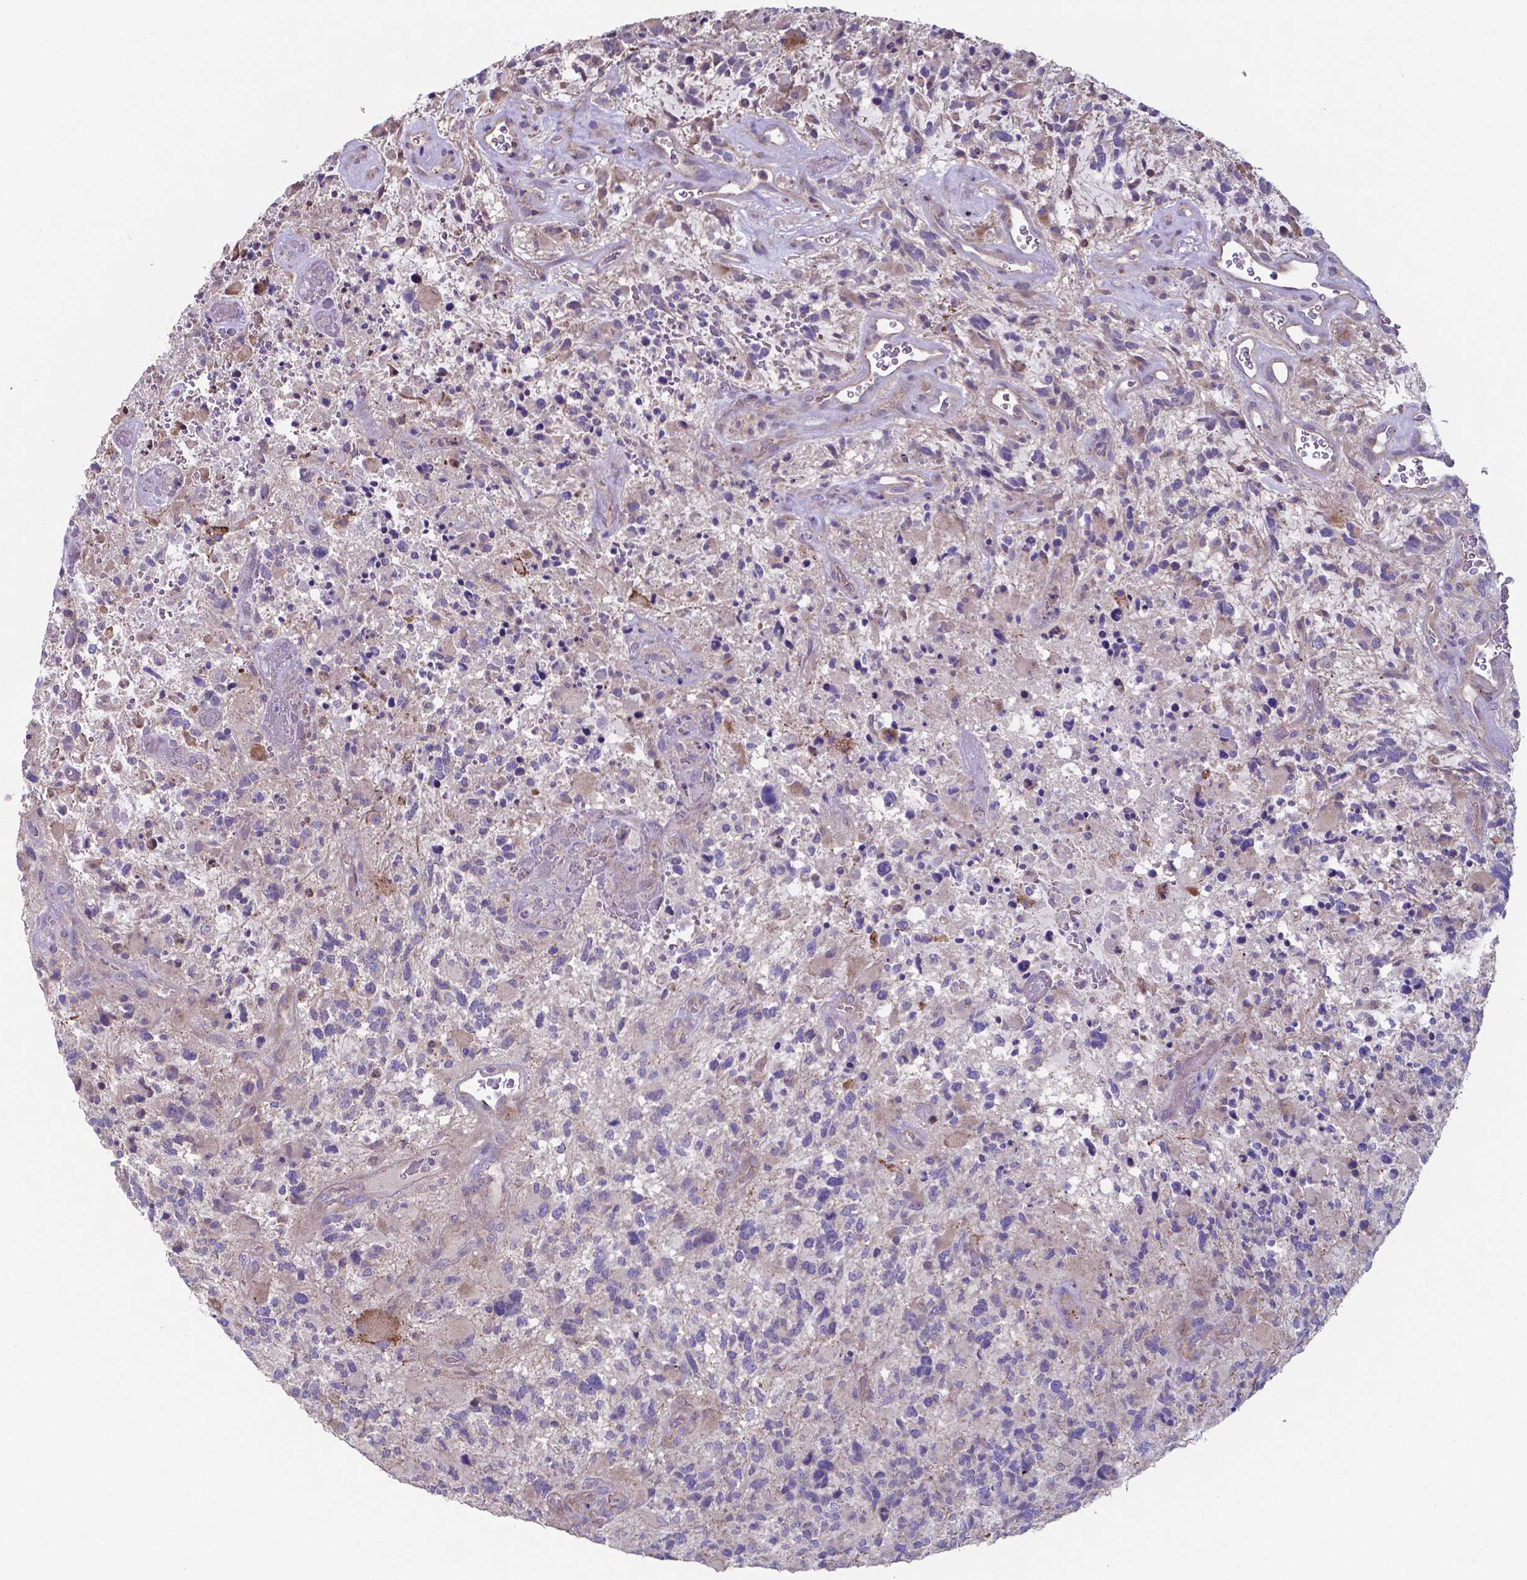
{"staining": {"intensity": "negative", "quantity": "none", "location": "none"}, "tissue": "glioma", "cell_type": "Tumor cells", "image_type": "cancer", "snomed": [{"axis": "morphology", "description": "Glioma, malignant, High grade"}, {"axis": "topography", "description": "Brain"}], "caption": "This is an immunohistochemistry image of human high-grade glioma (malignant). There is no positivity in tumor cells.", "gene": "TYRO3", "patient": {"sex": "female", "age": 71}}